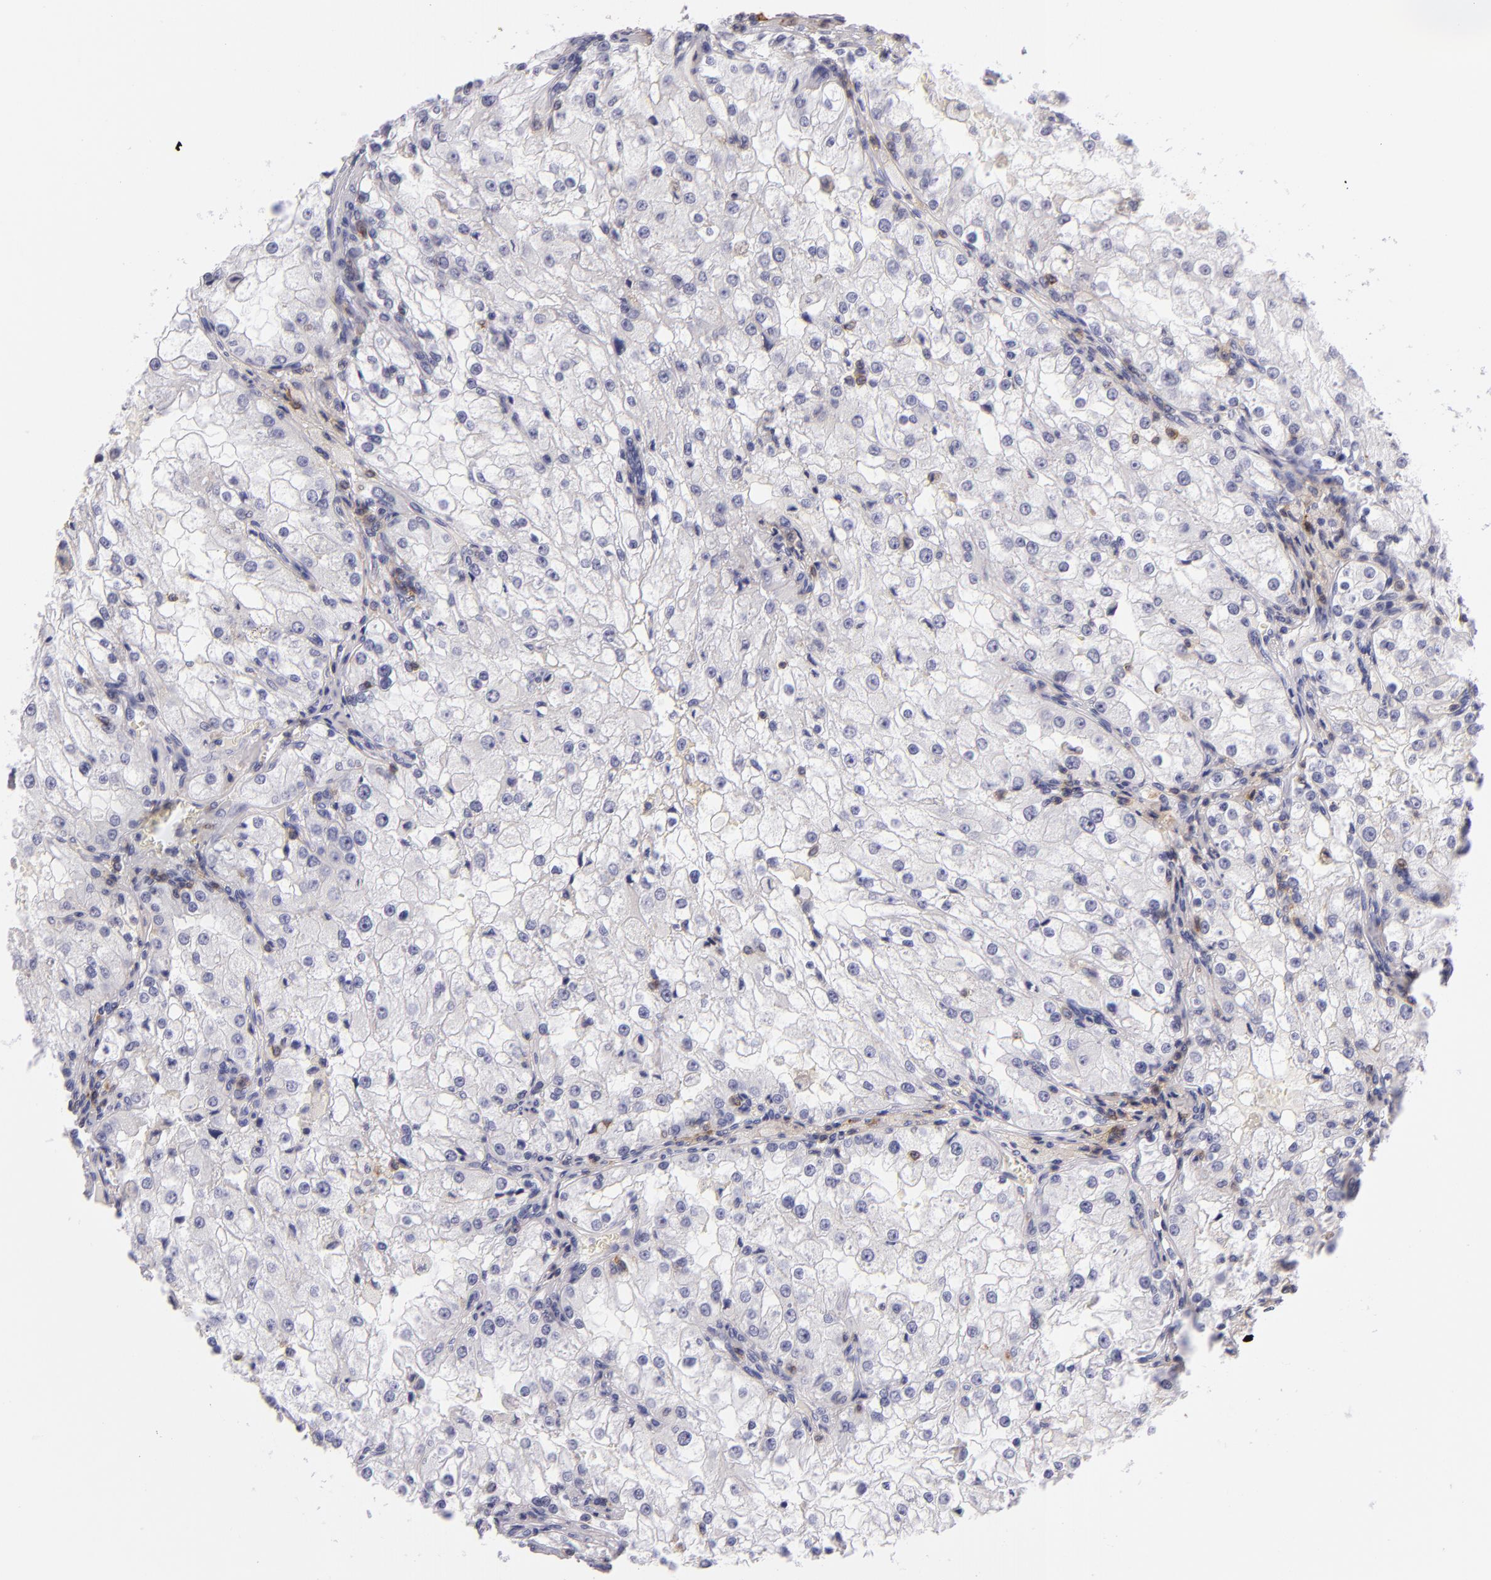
{"staining": {"intensity": "negative", "quantity": "none", "location": "none"}, "tissue": "renal cancer", "cell_type": "Tumor cells", "image_type": "cancer", "snomed": [{"axis": "morphology", "description": "Adenocarcinoma, NOS"}, {"axis": "topography", "description": "Kidney"}], "caption": "A high-resolution histopathology image shows immunohistochemistry staining of renal adenocarcinoma, which demonstrates no significant staining in tumor cells.", "gene": "CD48", "patient": {"sex": "female", "age": 74}}